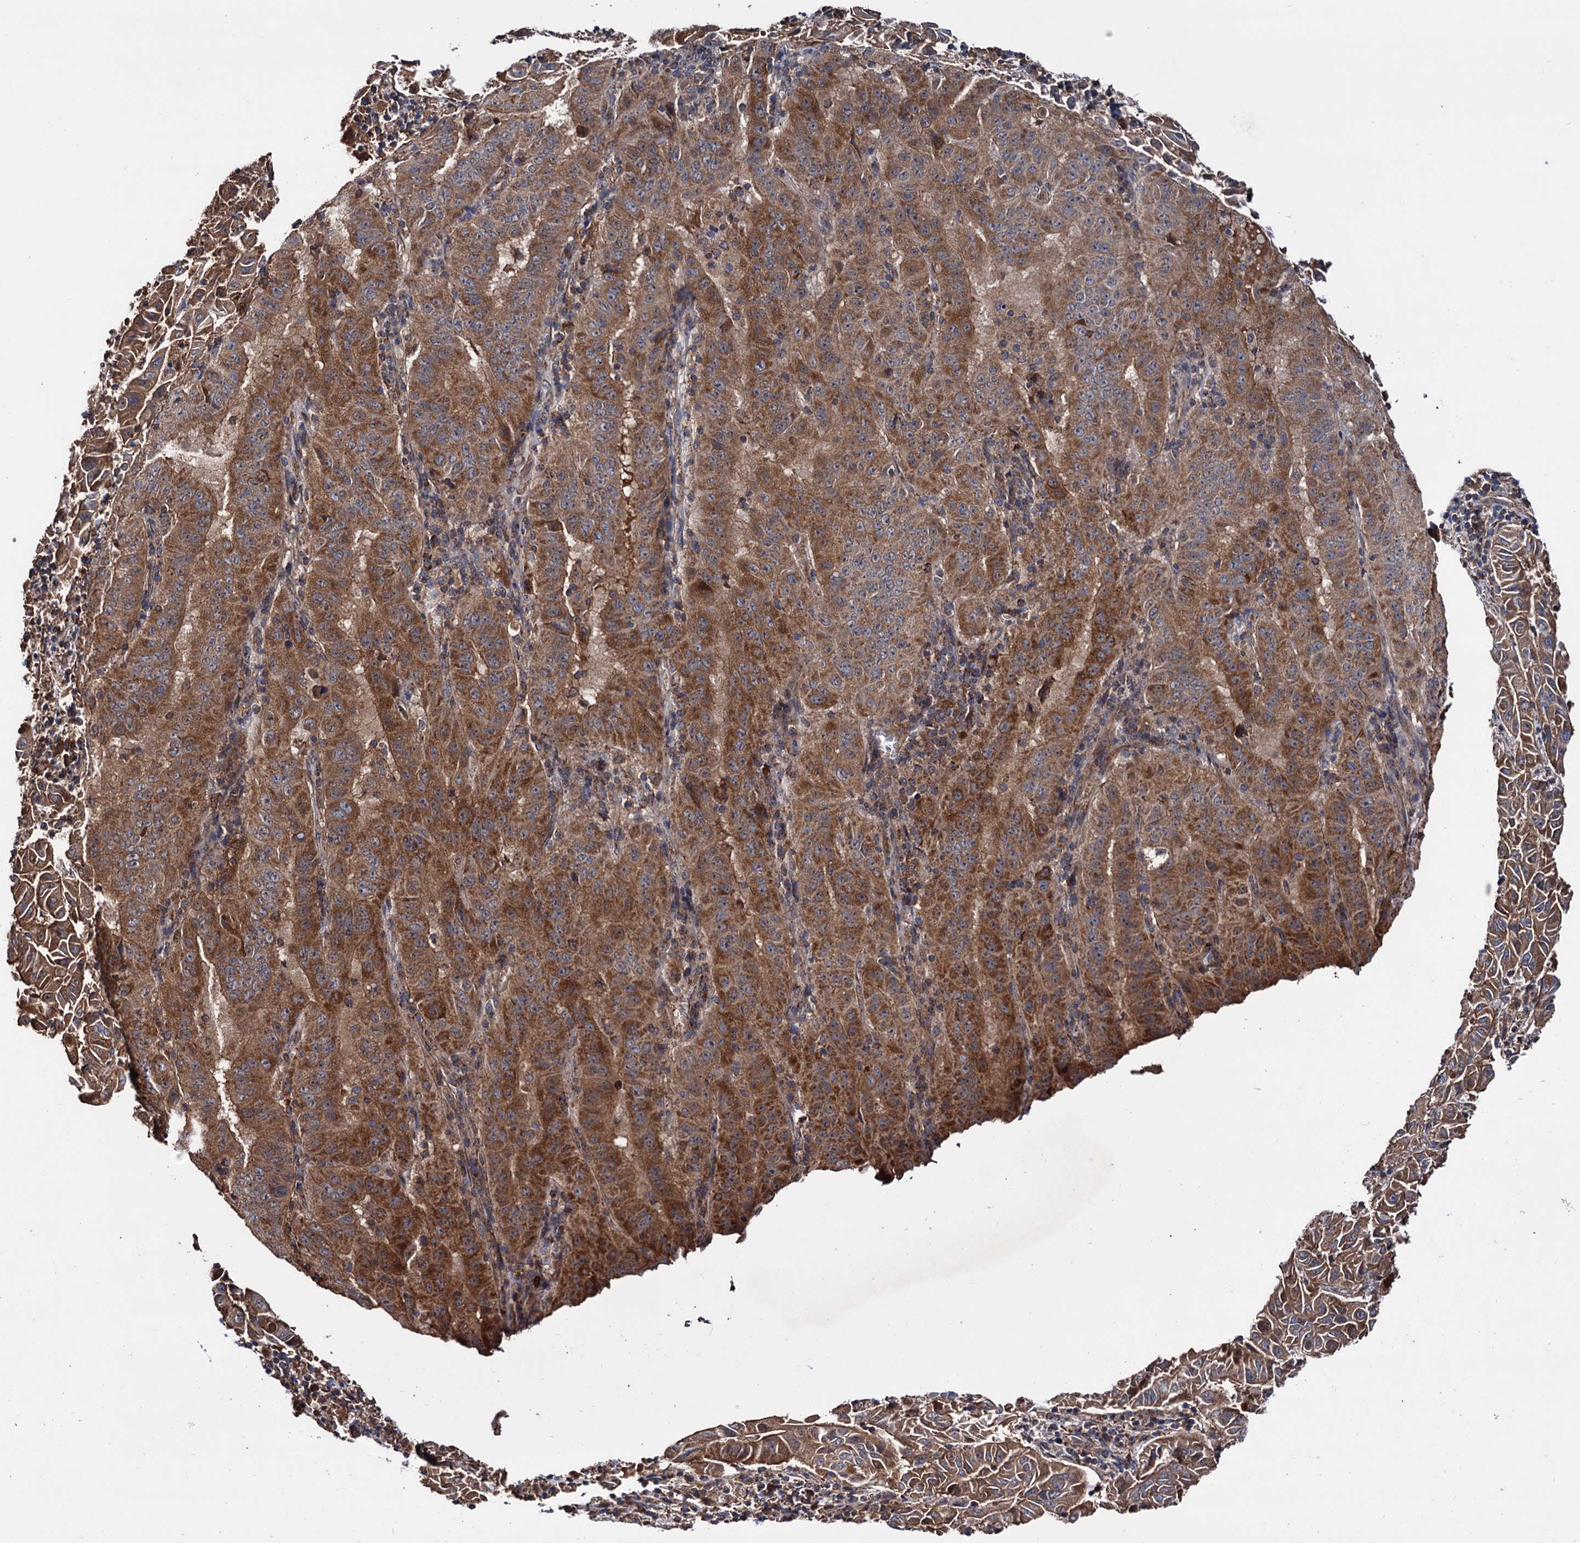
{"staining": {"intensity": "moderate", "quantity": ">75%", "location": "cytoplasmic/membranous"}, "tissue": "pancreatic cancer", "cell_type": "Tumor cells", "image_type": "cancer", "snomed": [{"axis": "morphology", "description": "Adenocarcinoma, NOS"}, {"axis": "topography", "description": "Pancreas"}], "caption": "This micrograph shows pancreatic cancer stained with IHC to label a protein in brown. The cytoplasmic/membranous of tumor cells show moderate positivity for the protein. Nuclei are counter-stained blue.", "gene": "MRPL42", "patient": {"sex": "male", "age": 63}}